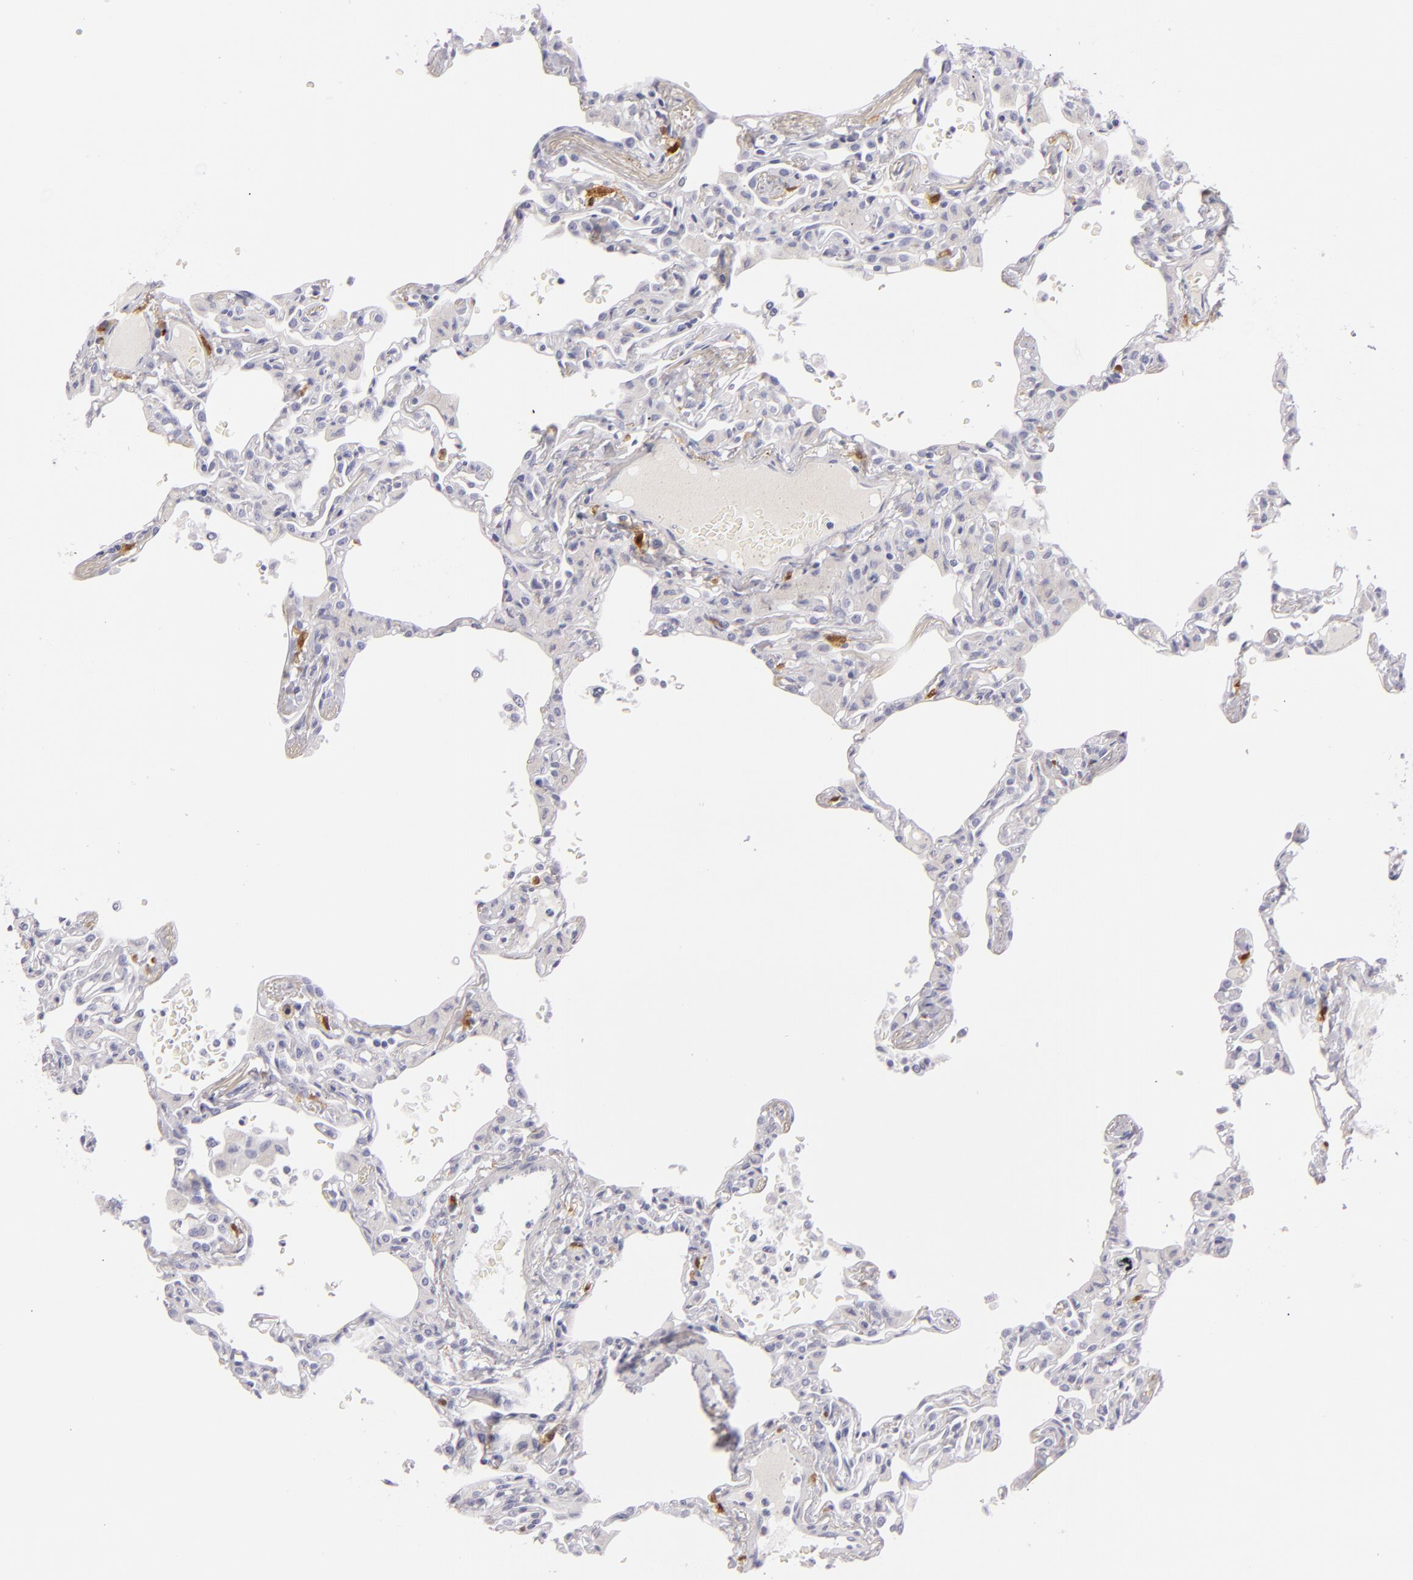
{"staining": {"intensity": "negative", "quantity": "none", "location": "none"}, "tissue": "lung", "cell_type": "Alveolar cells", "image_type": "normal", "snomed": [{"axis": "morphology", "description": "Normal tissue, NOS"}, {"axis": "topography", "description": "Lung"}], "caption": "DAB (3,3'-diaminobenzidine) immunohistochemical staining of unremarkable lung displays no significant positivity in alveolar cells. The staining was performed using DAB (3,3'-diaminobenzidine) to visualize the protein expression in brown, while the nuclei were stained in blue with hematoxylin (Magnification: 20x).", "gene": "F13A1", "patient": {"sex": "female", "age": 49}}